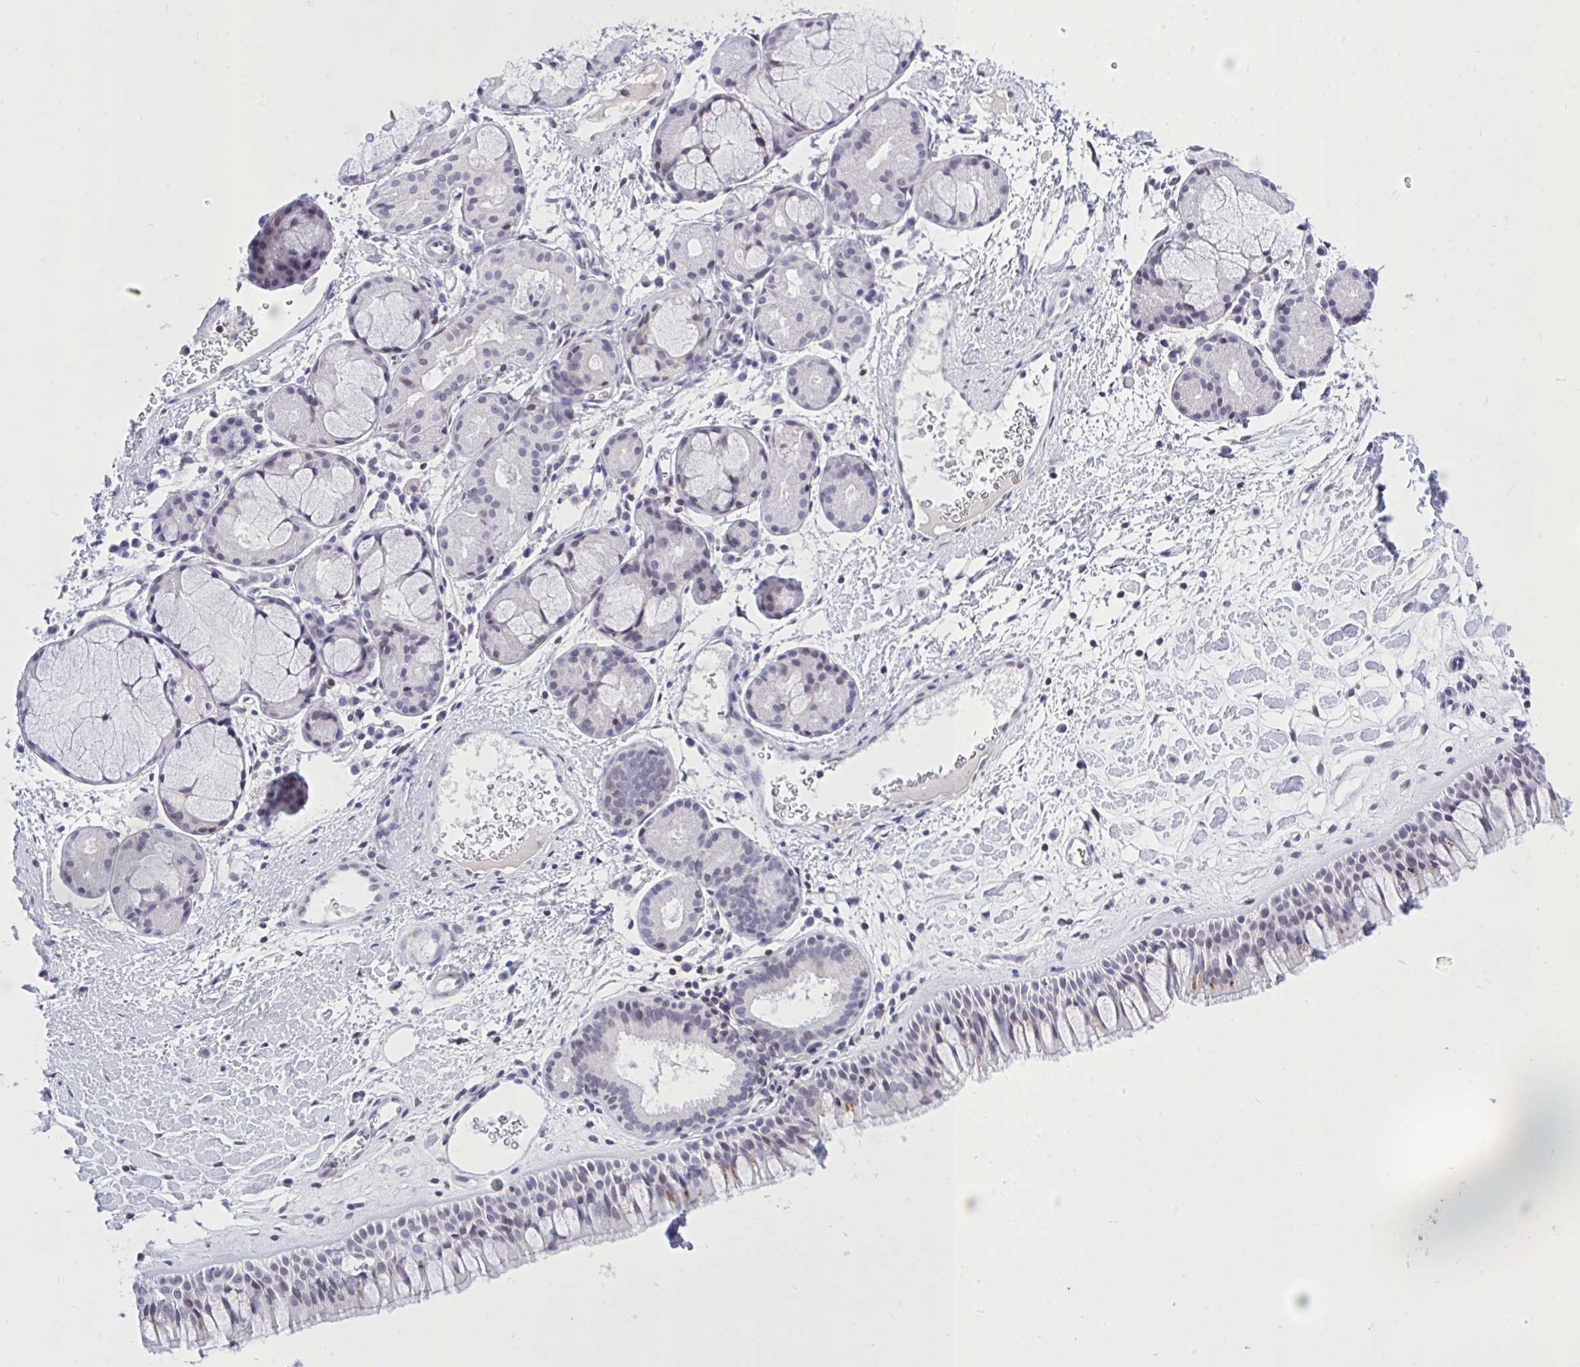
{"staining": {"intensity": "negative", "quantity": "none", "location": "none"}, "tissue": "nasopharynx", "cell_type": "Respiratory epithelial cells", "image_type": "normal", "snomed": [{"axis": "morphology", "description": "Normal tissue, NOS"}, {"axis": "topography", "description": "Nasopharynx"}], "caption": "DAB immunohistochemical staining of normal nasopharynx demonstrates no significant staining in respiratory epithelial cells.", "gene": "CXCL8", "patient": {"sex": "male", "age": 65}}